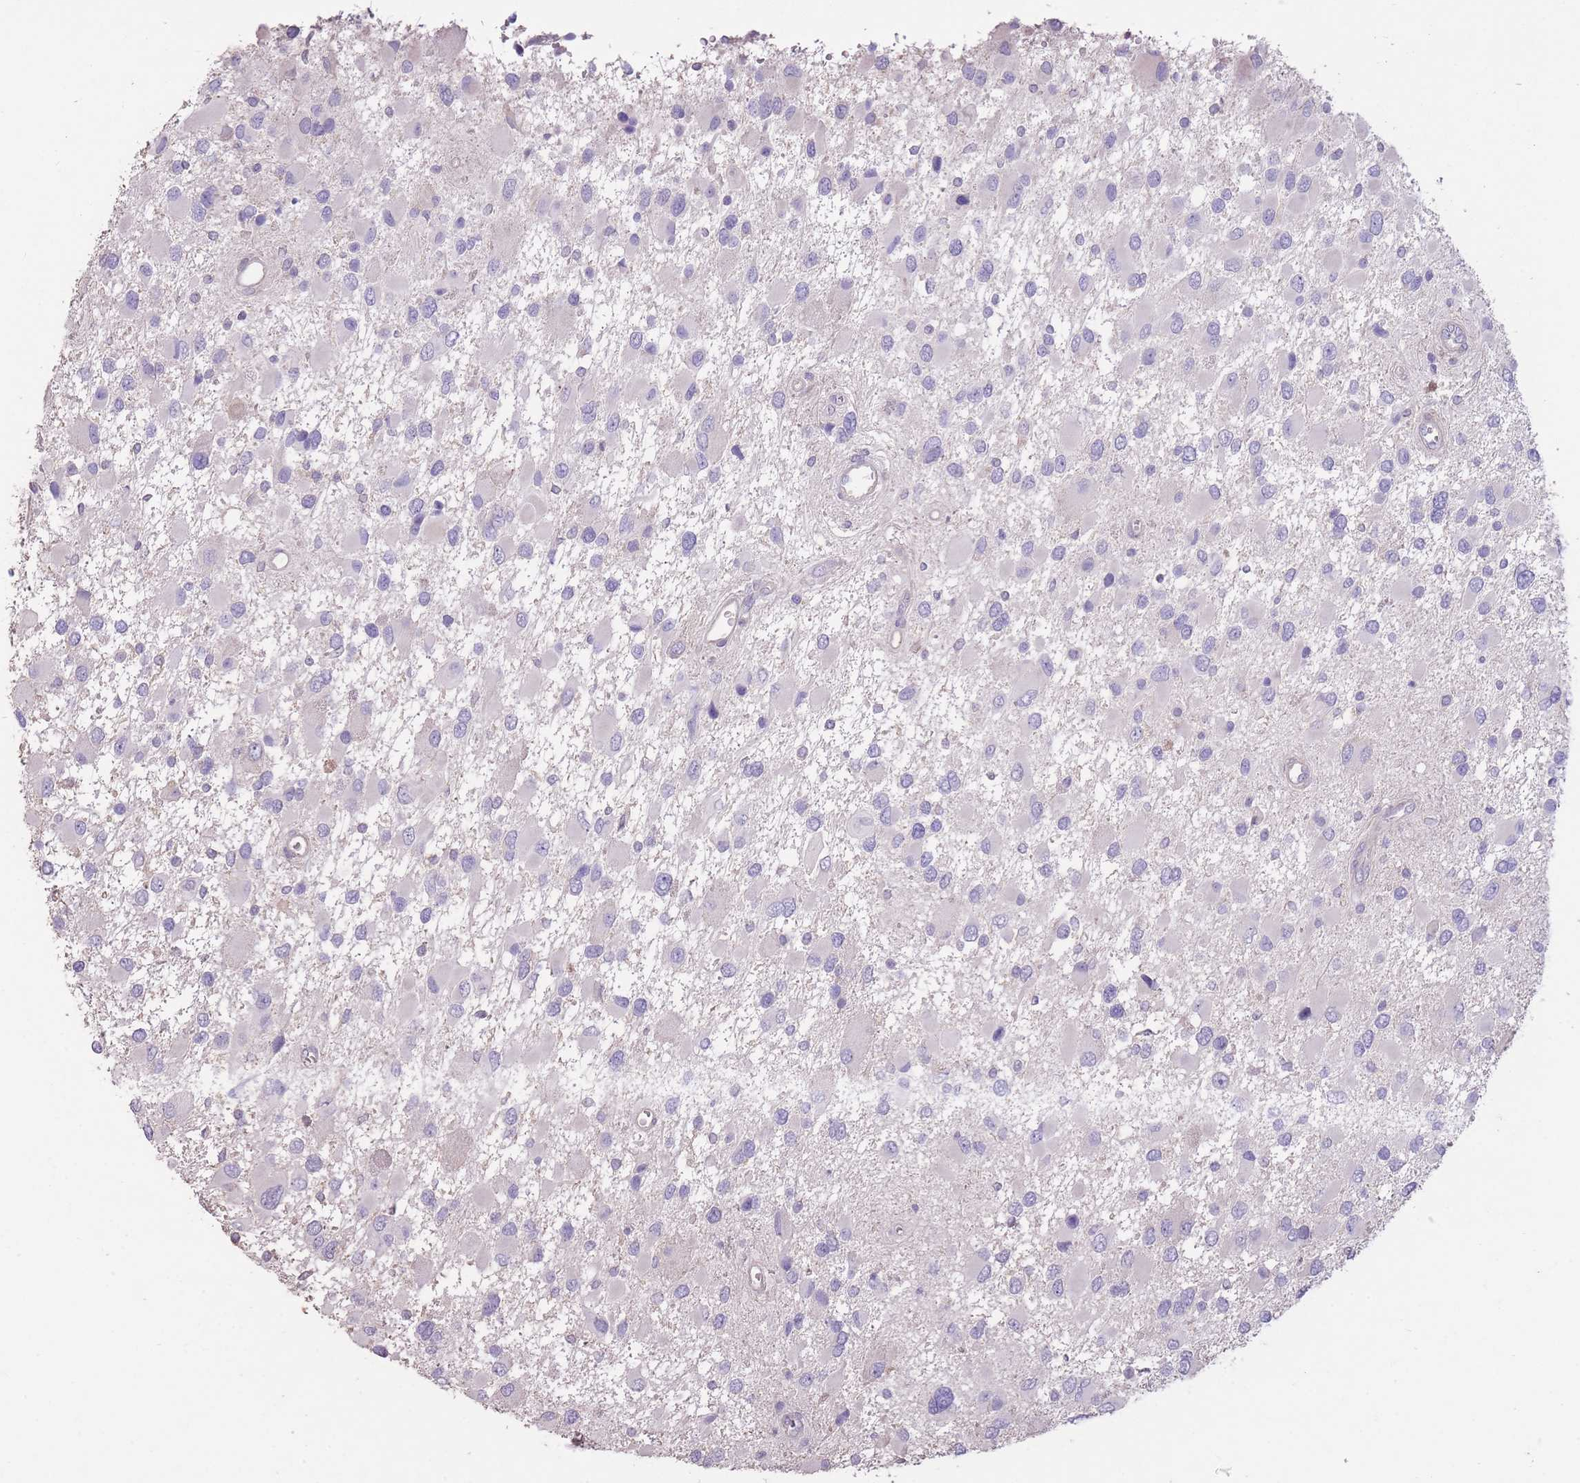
{"staining": {"intensity": "negative", "quantity": "none", "location": "none"}, "tissue": "glioma", "cell_type": "Tumor cells", "image_type": "cancer", "snomed": [{"axis": "morphology", "description": "Glioma, malignant, High grade"}, {"axis": "topography", "description": "Brain"}], "caption": "This photomicrograph is of glioma stained with IHC to label a protein in brown with the nuclei are counter-stained blue. There is no positivity in tumor cells. (IHC, brightfield microscopy, high magnification).", "gene": "RSPH10B", "patient": {"sex": "male", "age": 53}}